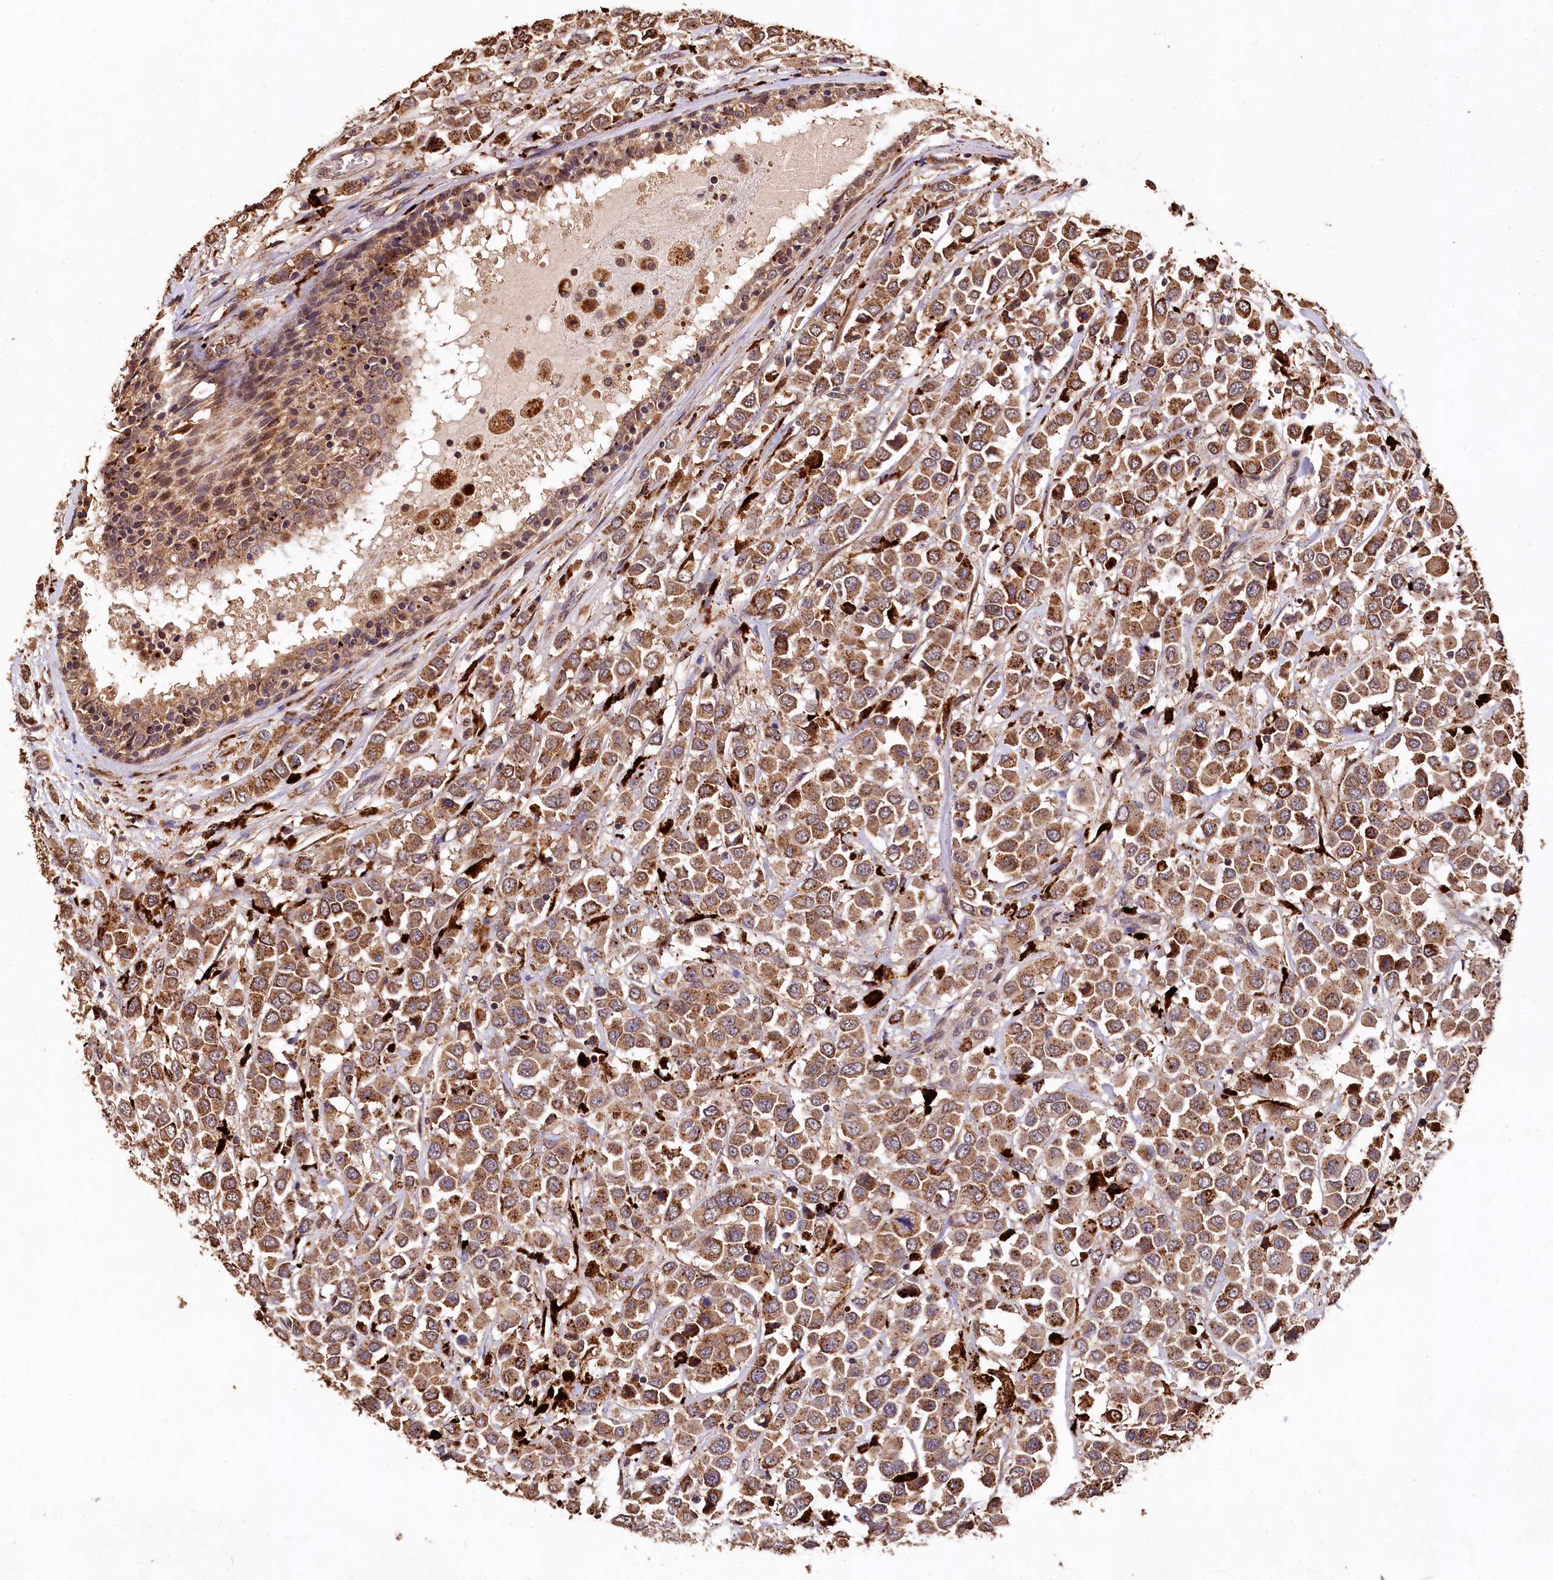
{"staining": {"intensity": "moderate", "quantity": ">75%", "location": "cytoplasmic/membranous"}, "tissue": "breast cancer", "cell_type": "Tumor cells", "image_type": "cancer", "snomed": [{"axis": "morphology", "description": "Duct carcinoma"}, {"axis": "topography", "description": "Breast"}], "caption": "Brown immunohistochemical staining in breast cancer demonstrates moderate cytoplasmic/membranous expression in approximately >75% of tumor cells.", "gene": "LSM4", "patient": {"sex": "female", "age": 61}}